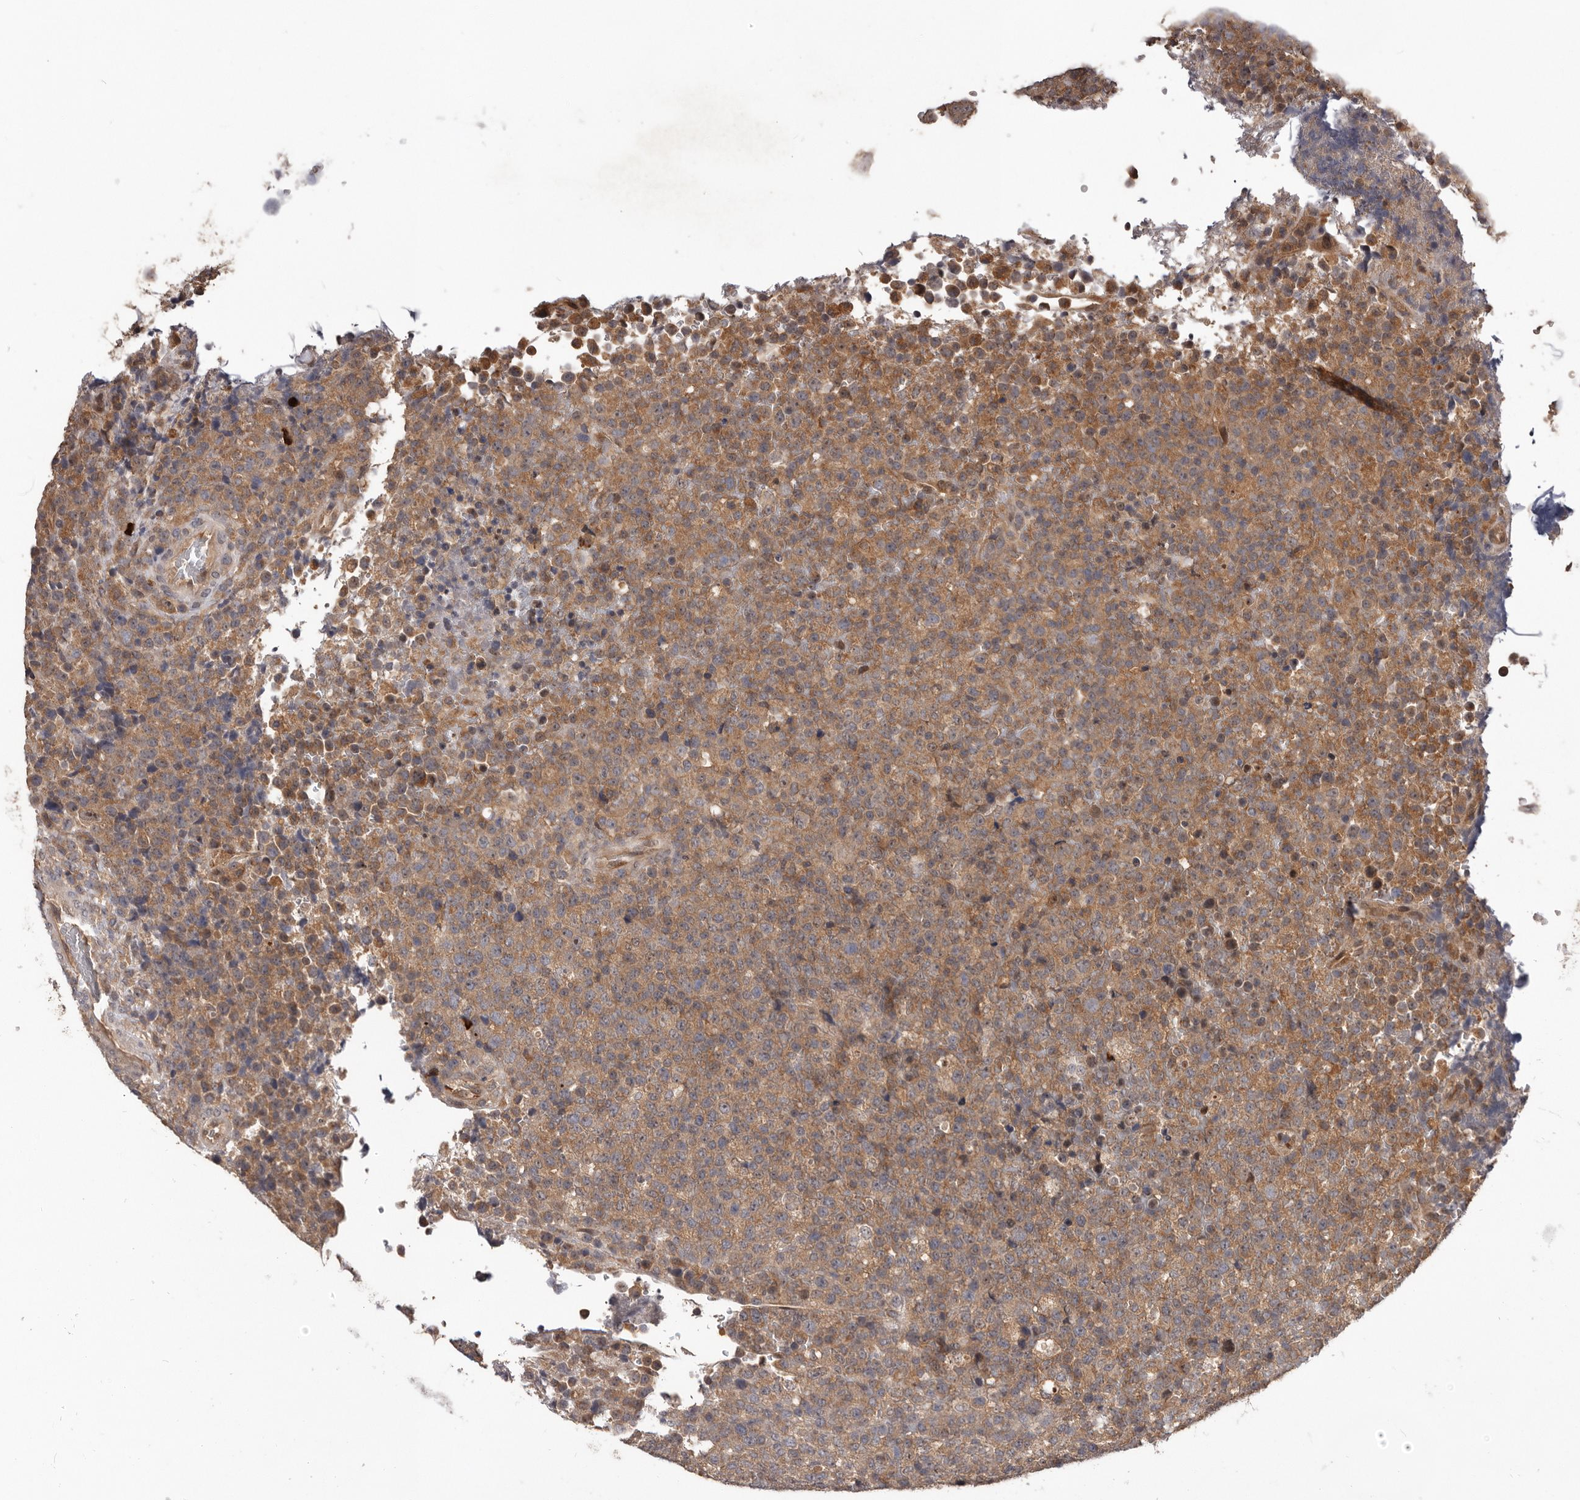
{"staining": {"intensity": "moderate", "quantity": "25%-75%", "location": "cytoplasmic/membranous"}, "tissue": "lymphoma", "cell_type": "Tumor cells", "image_type": "cancer", "snomed": [{"axis": "morphology", "description": "Malignant lymphoma, non-Hodgkin's type, High grade"}, {"axis": "topography", "description": "Lymph node"}], "caption": "Moderate cytoplasmic/membranous staining for a protein is present in approximately 25%-75% of tumor cells of lymphoma using immunohistochemistry (IHC).", "gene": "VPS37A", "patient": {"sex": "male", "age": 13}}